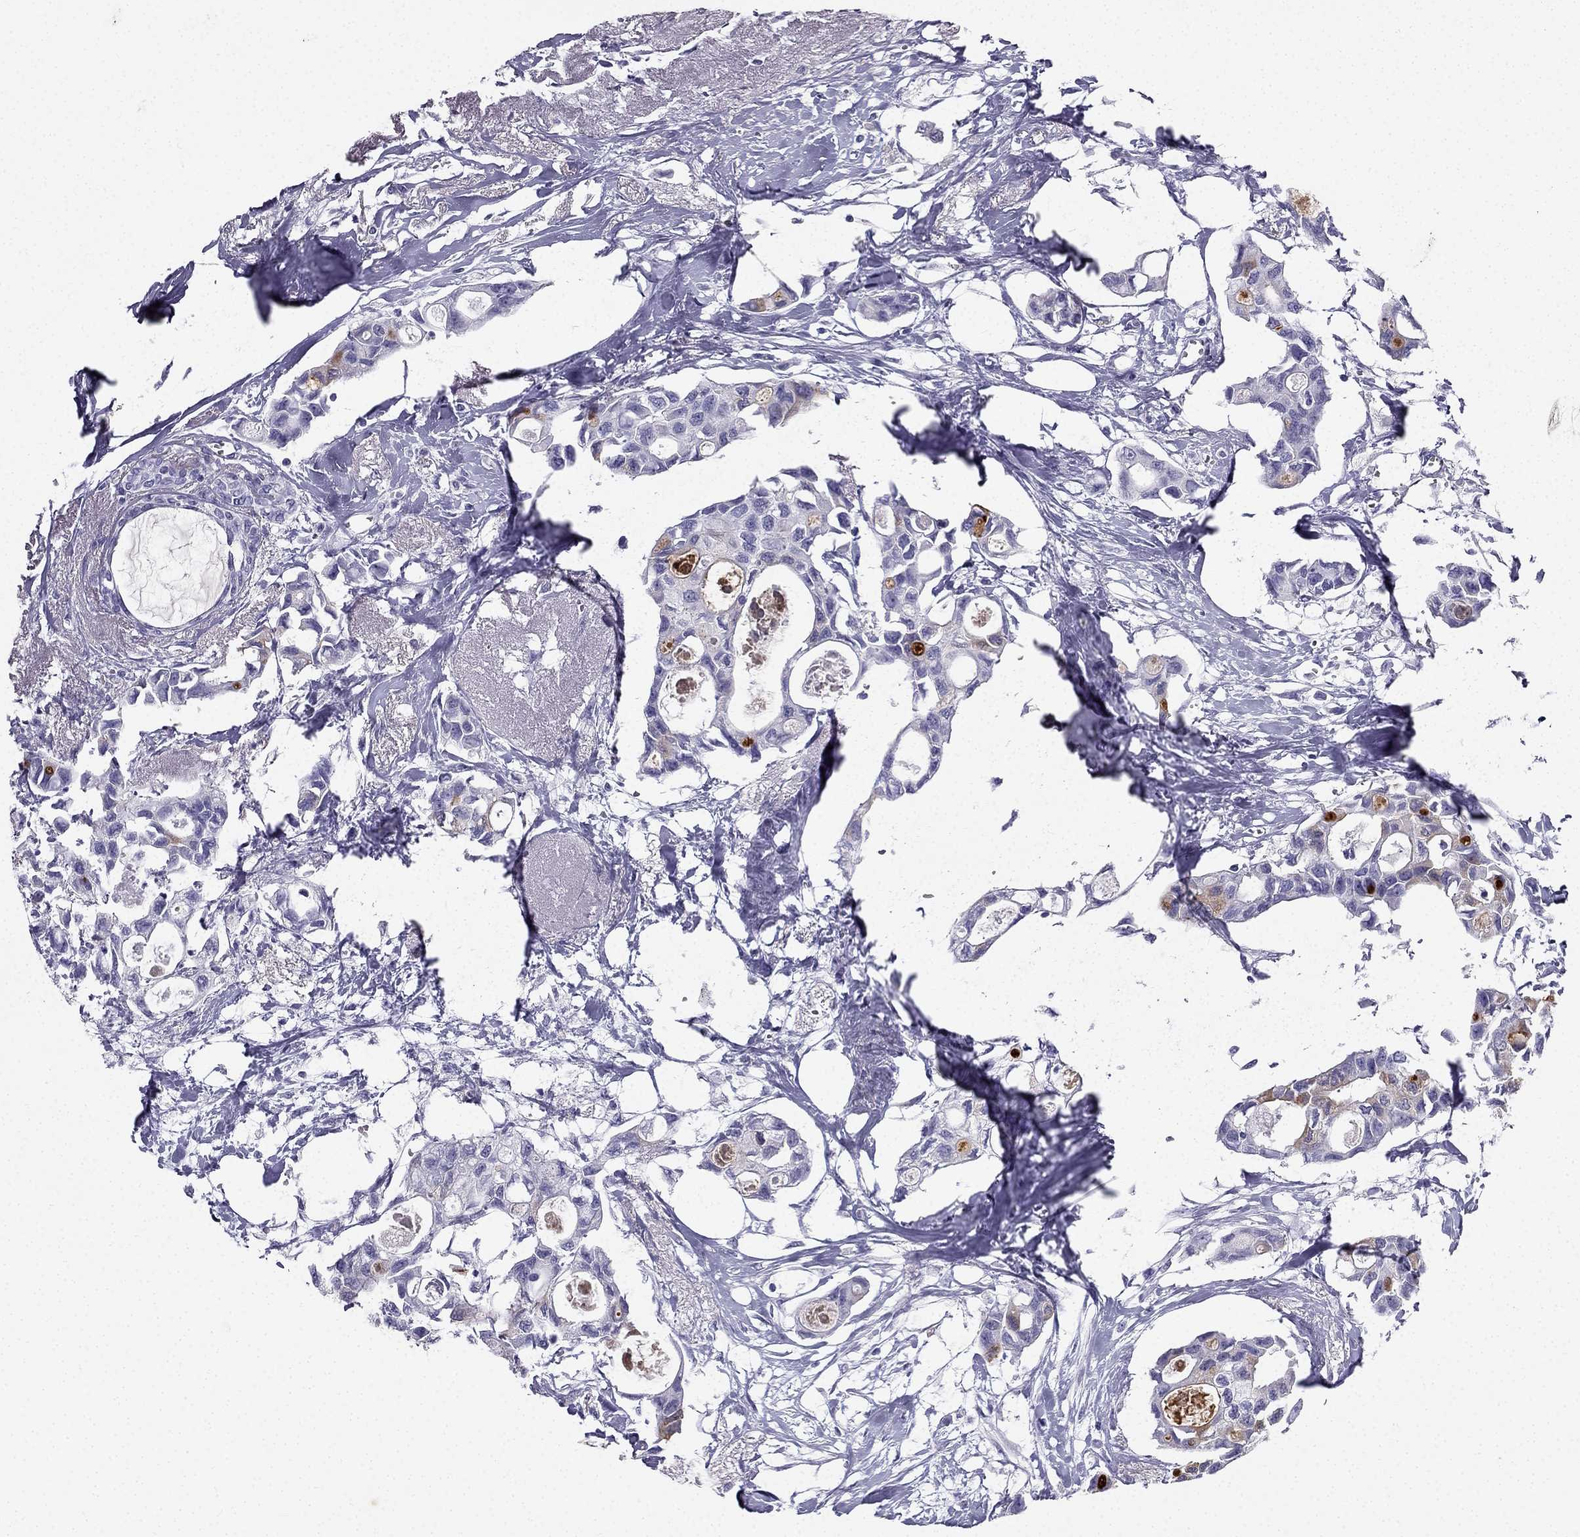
{"staining": {"intensity": "negative", "quantity": "none", "location": "none"}, "tissue": "breast cancer", "cell_type": "Tumor cells", "image_type": "cancer", "snomed": [{"axis": "morphology", "description": "Duct carcinoma"}, {"axis": "topography", "description": "Breast"}], "caption": "A micrograph of breast cancer (infiltrating ductal carcinoma) stained for a protein reveals no brown staining in tumor cells. (DAB immunohistochemistry (IHC) with hematoxylin counter stain).", "gene": "TFF3", "patient": {"sex": "female", "age": 83}}